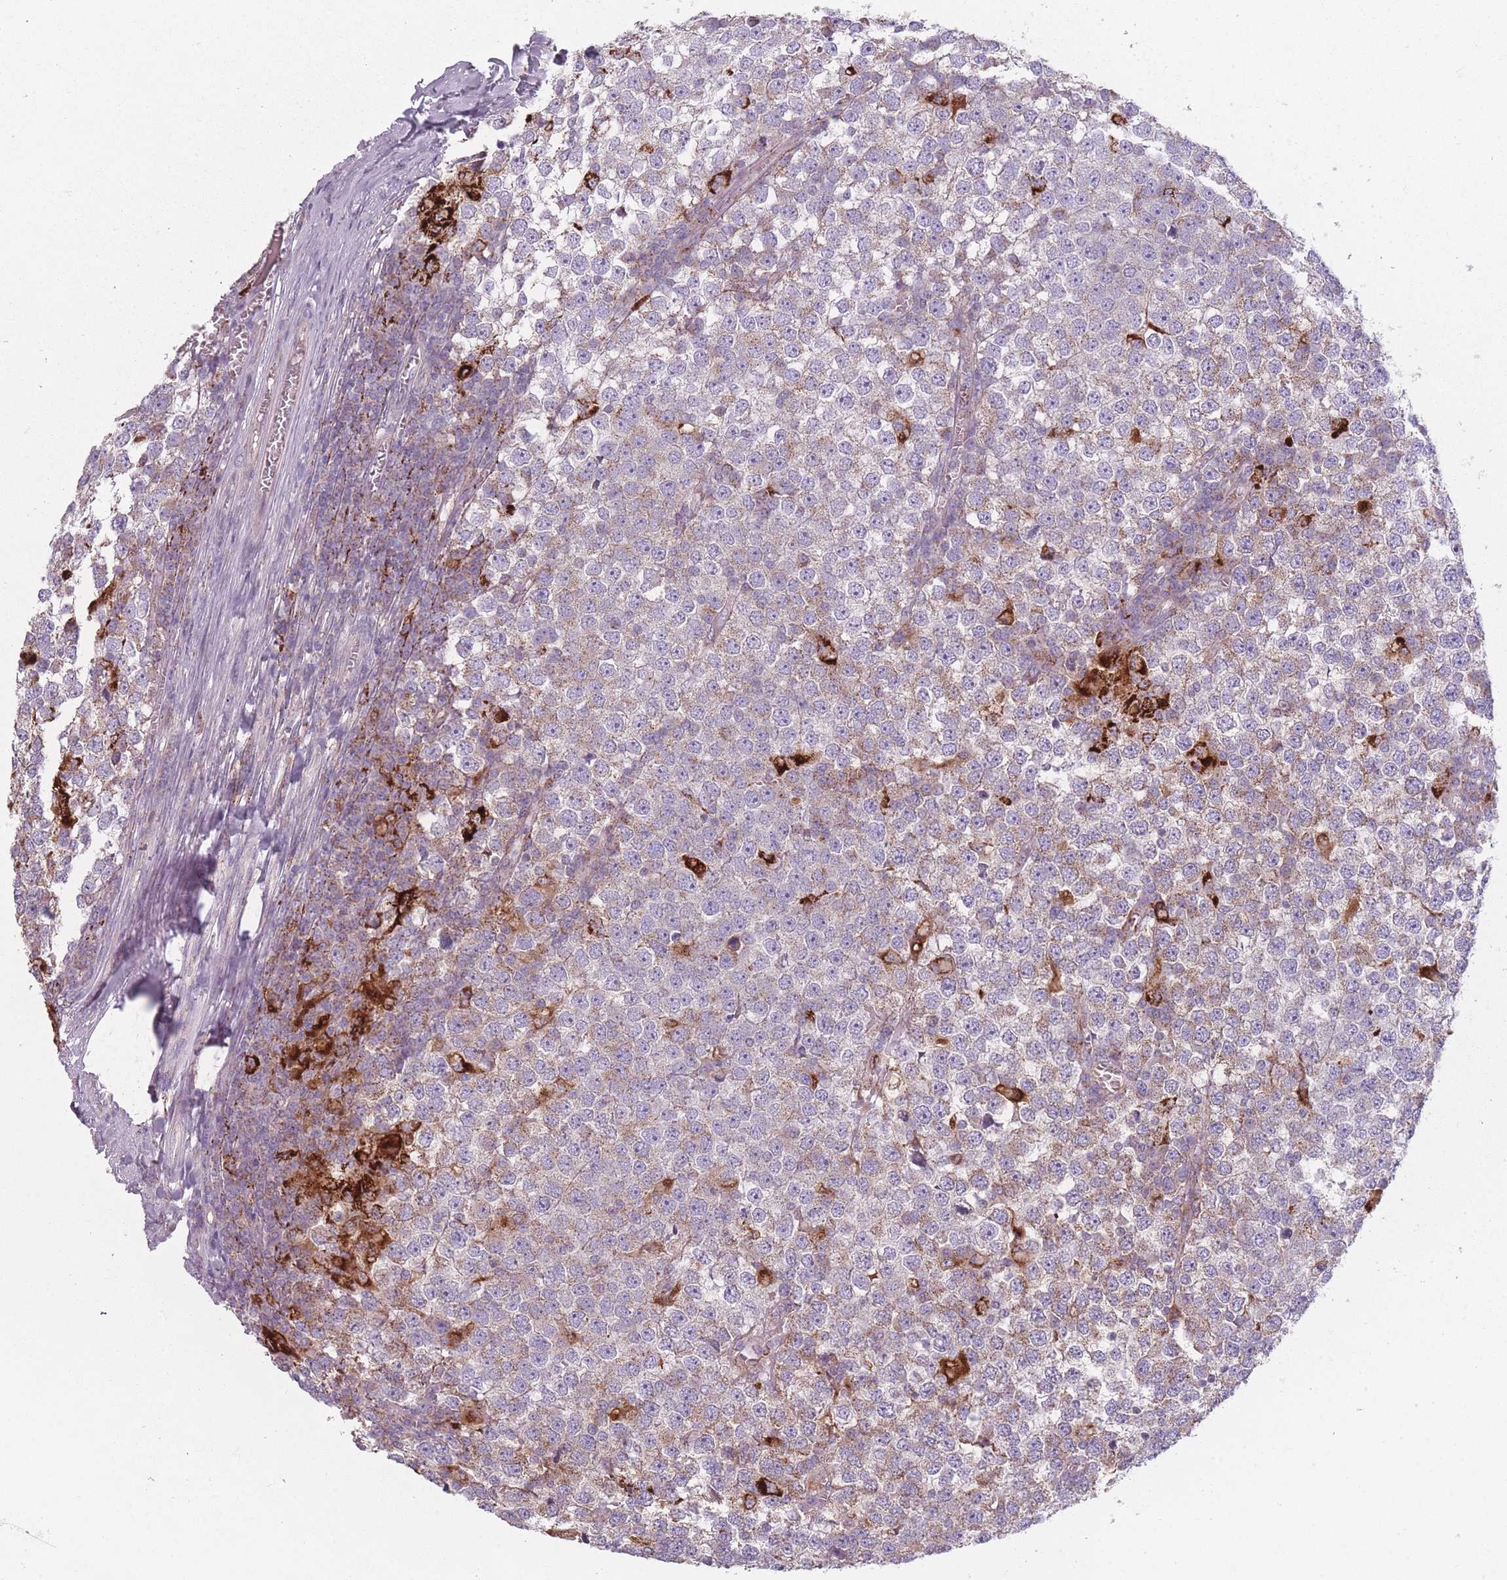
{"staining": {"intensity": "weak", "quantity": "<25%", "location": "cytoplasmic/membranous"}, "tissue": "testis cancer", "cell_type": "Tumor cells", "image_type": "cancer", "snomed": [{"axis": "morphology", "description": "Seminoma, NOS"}, {"axis": "topography", "description": "Testis"}], "caption": "Immunohistochemical staining of testis cancer shows no significant expression in tumor cells.", "gene": "PEX11B", "patient": {"sex": "male", "age": 65}}